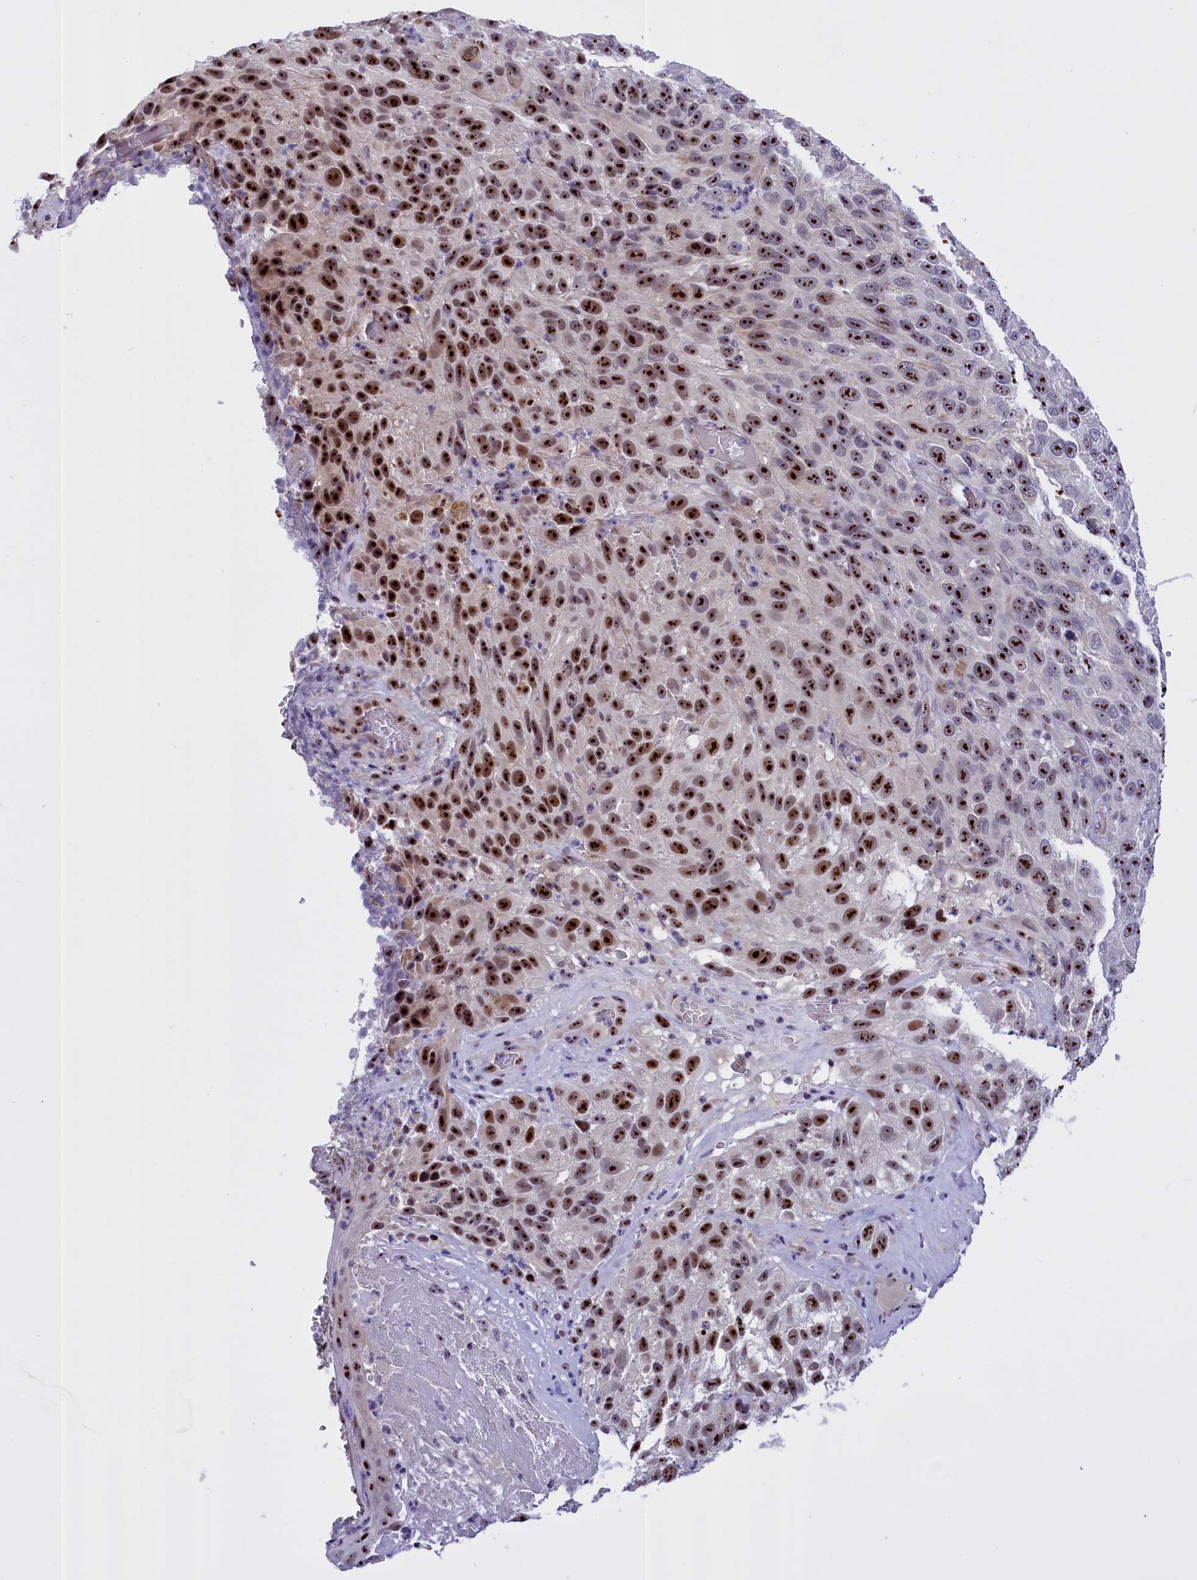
{"staining": {"intensity": "strong", "quantity": ">75%", "location": "nuclear"}, "tissue": "melanoma", "cell_type": "Tumor cells", "image_type": "cancer", "snomed": [{"axis": "morphology", "description": "Malignant melanoma, NOS"}, {"axis": "topography", "description": "Skin"}], "caption": "Tumor cells reveal high levels of strong nuclear expression in approximately >75% of cells in malignant melanoma.", "gene": "TBL3", "patient": {"sex": "female", "age": 96}}